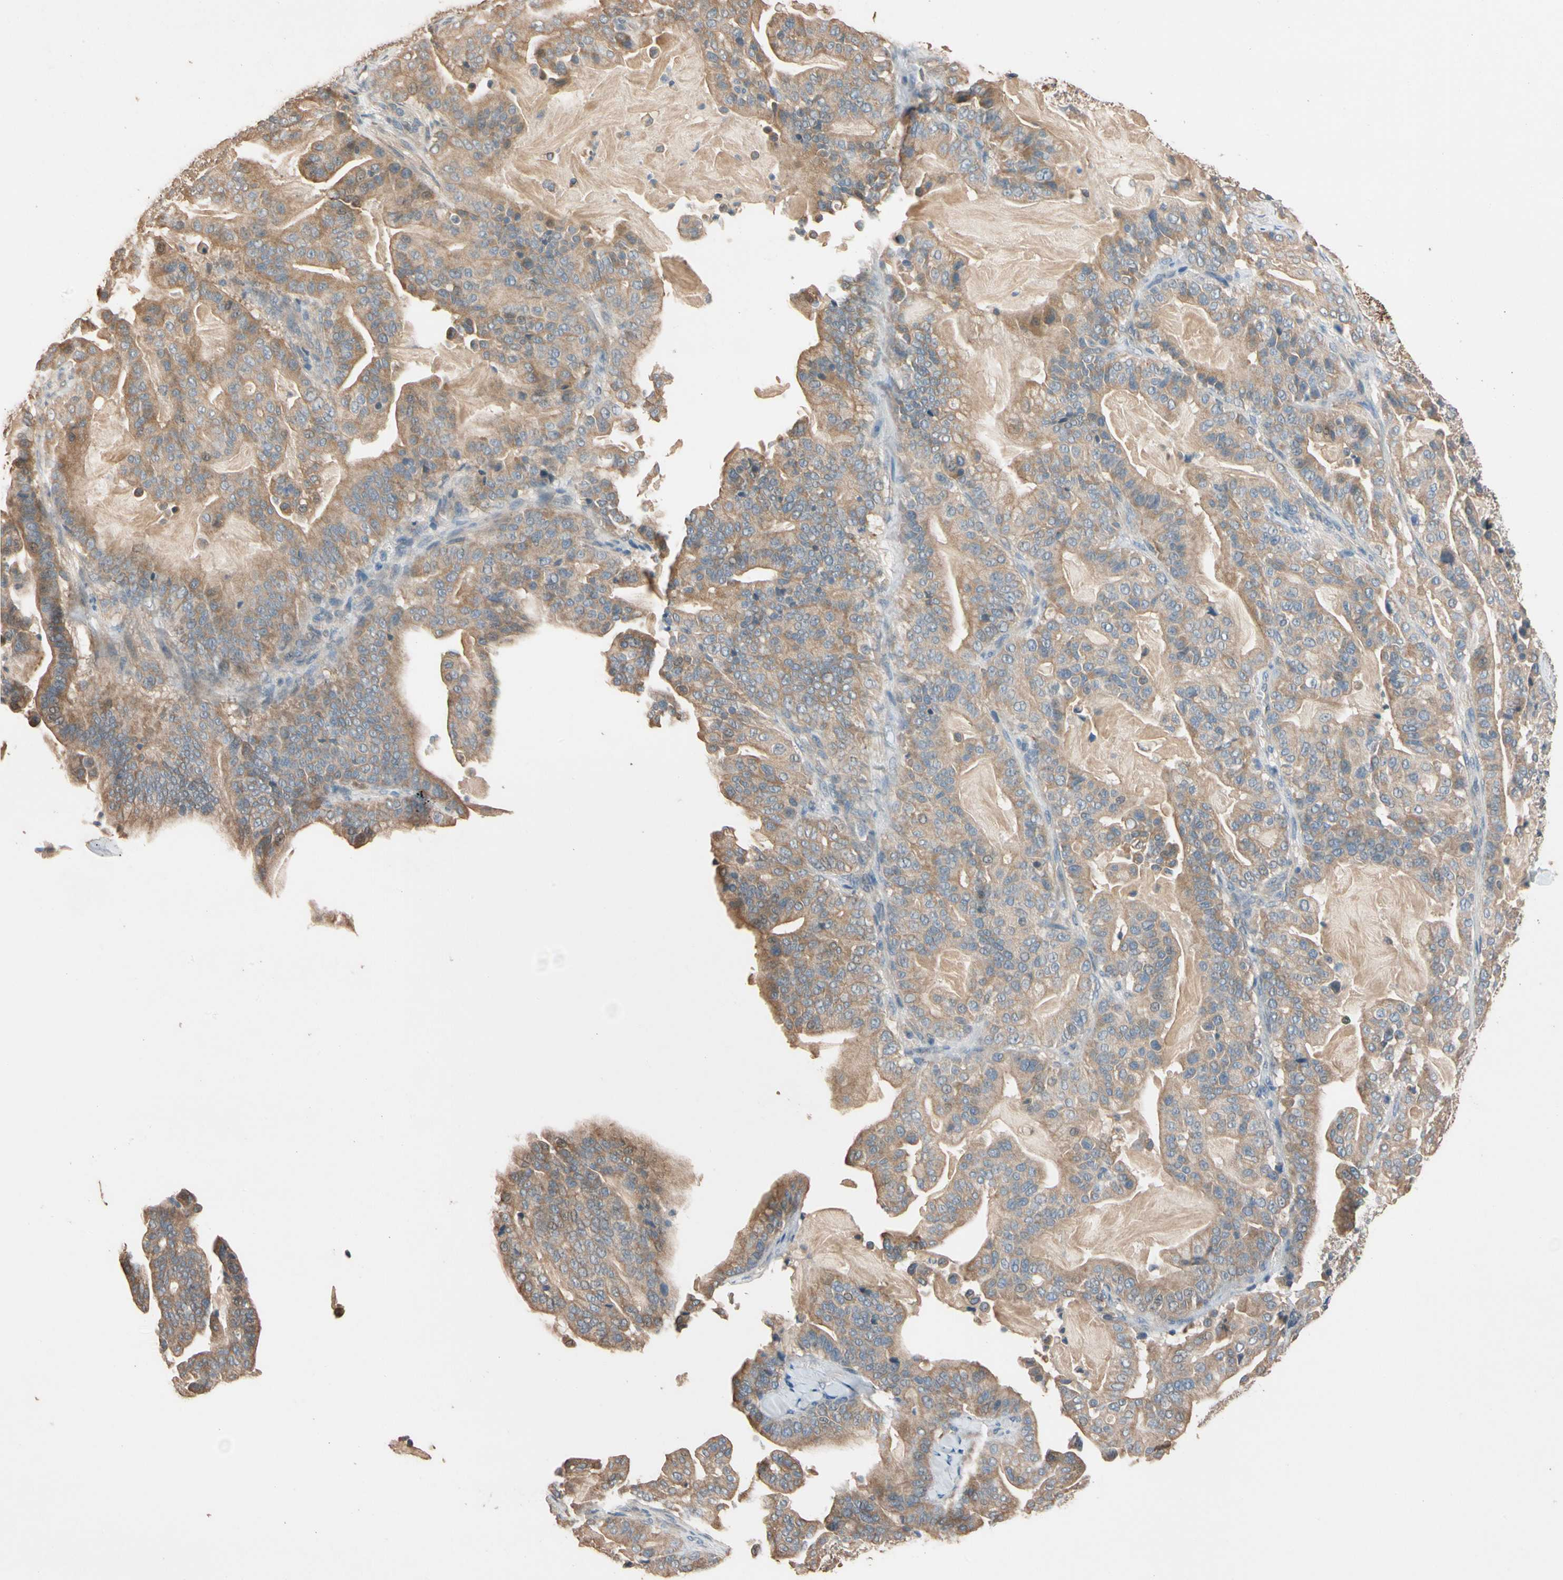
{"staining": {"intensity": "moderate", "quantity": ">75%", "location": "cytoplasmic/membranous"}, "tissue": "pancreatic cancer", "cell_type": "Tumor cells", "image_type": "cancer", "snomed": [{"axis": "morphology", "description": "Adenocarcinoma, NOS"}, {"axis": "topography", "description": "Pancreas"}], "caption": "Protein expression analysis of human pancreatic adenocarcinoma reveals moderate cytoplasmic/membranous staining in approximately >75% of tumor cells.", "gene": "MAP3K7", "patient": {"sex": "male", "age": 63}}